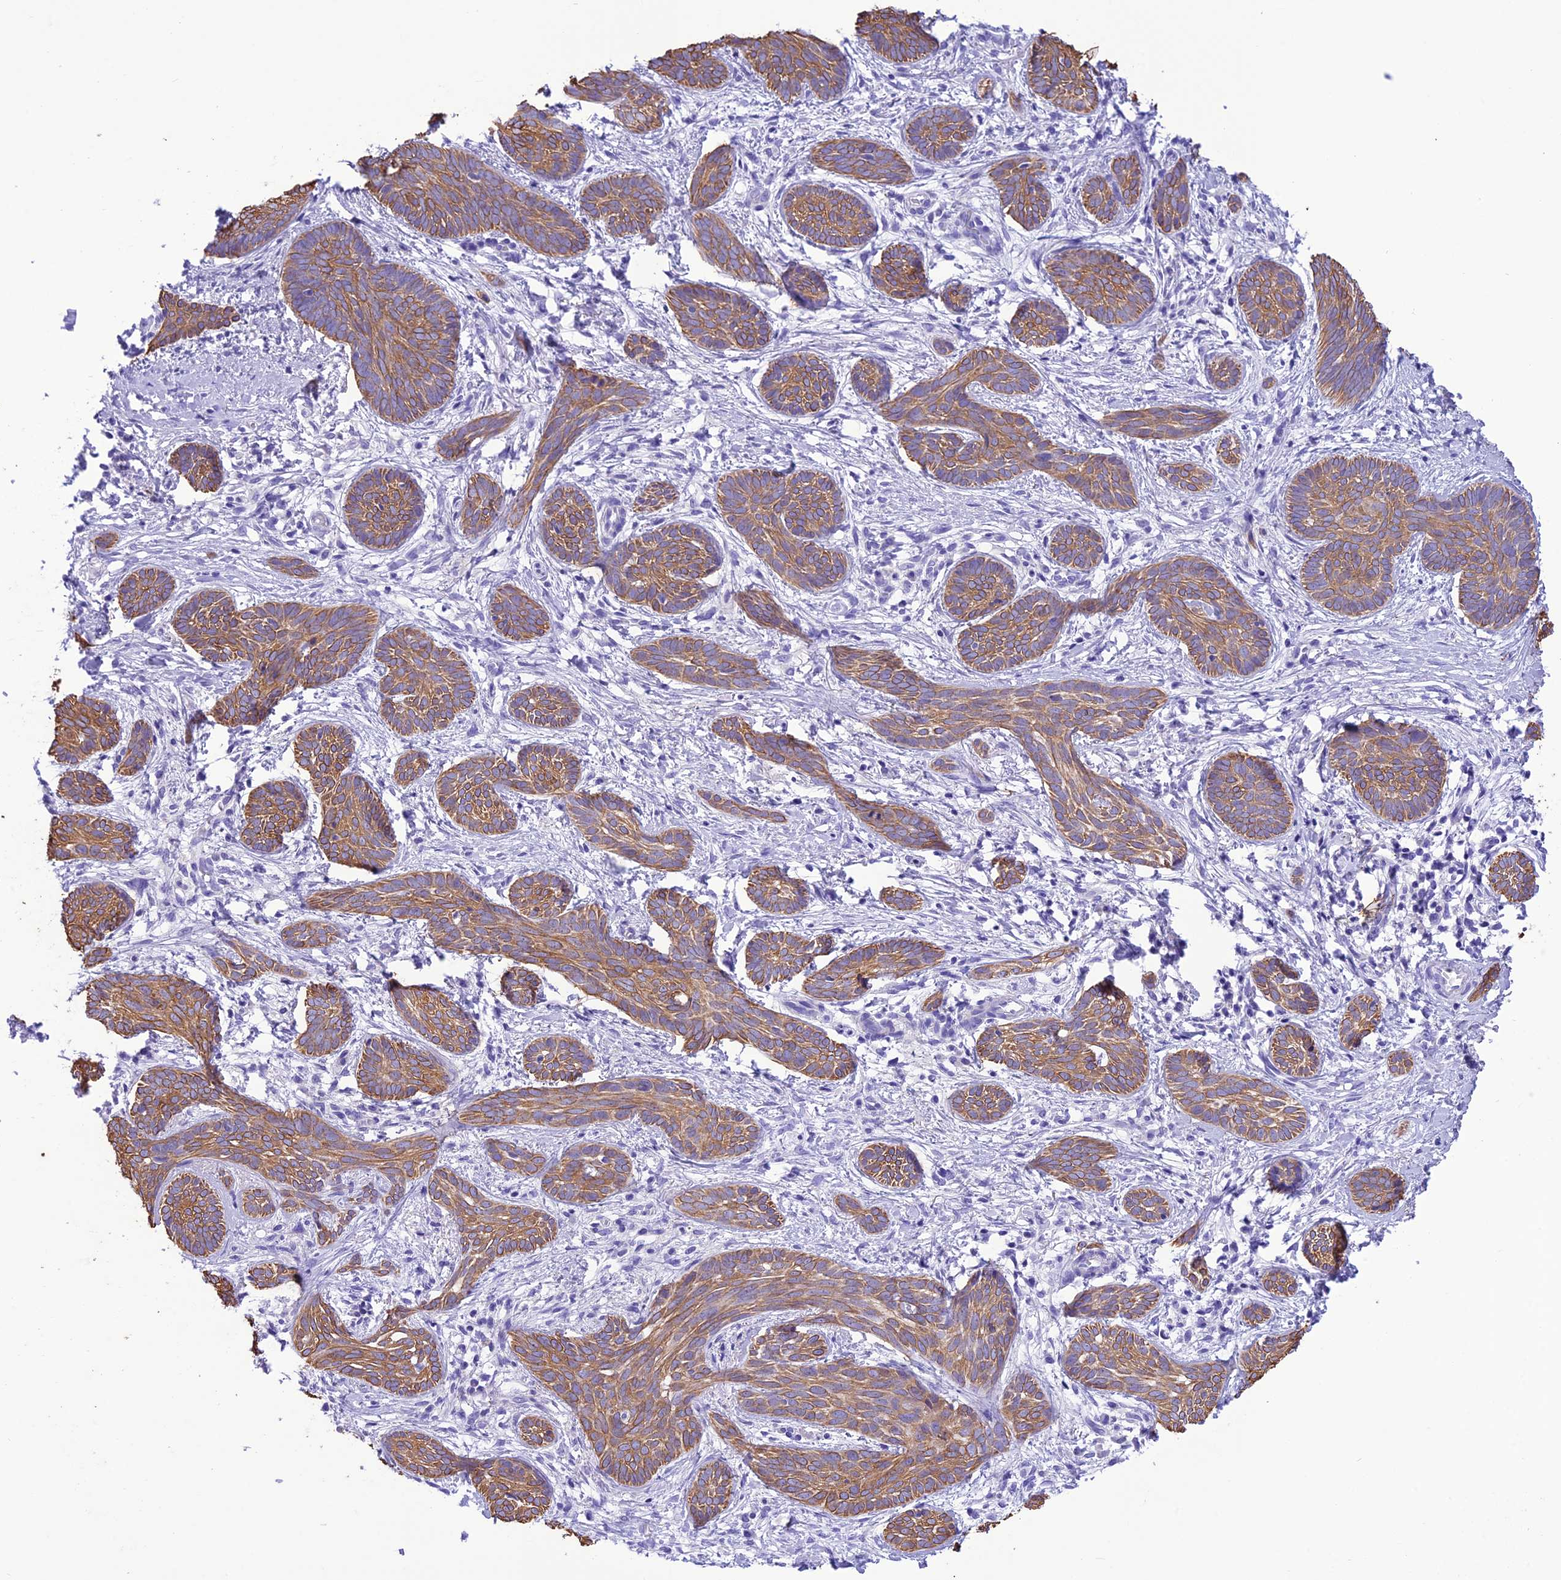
{"staining": {"intensity": "moderate", "quantity": ">75%", "location": "cytoplasmic/membranous"}, "tissue": "skin cancer", "cell_type": "Tumor cells", "image_type": "cancer", "snomed": [{"axis": "morphology", "description": "Basal cell carcinoma"}, {"axis": "topography", "description": "Skin"}], "caption": "Human skin basal cell carcinoma stained for a protein (brown) shows moderate cytoplasmic/membranous positive expression in approximately >75% of tumor cells.", "gene": "VPS52", "patient": {"sex": "female", "age": 81}}